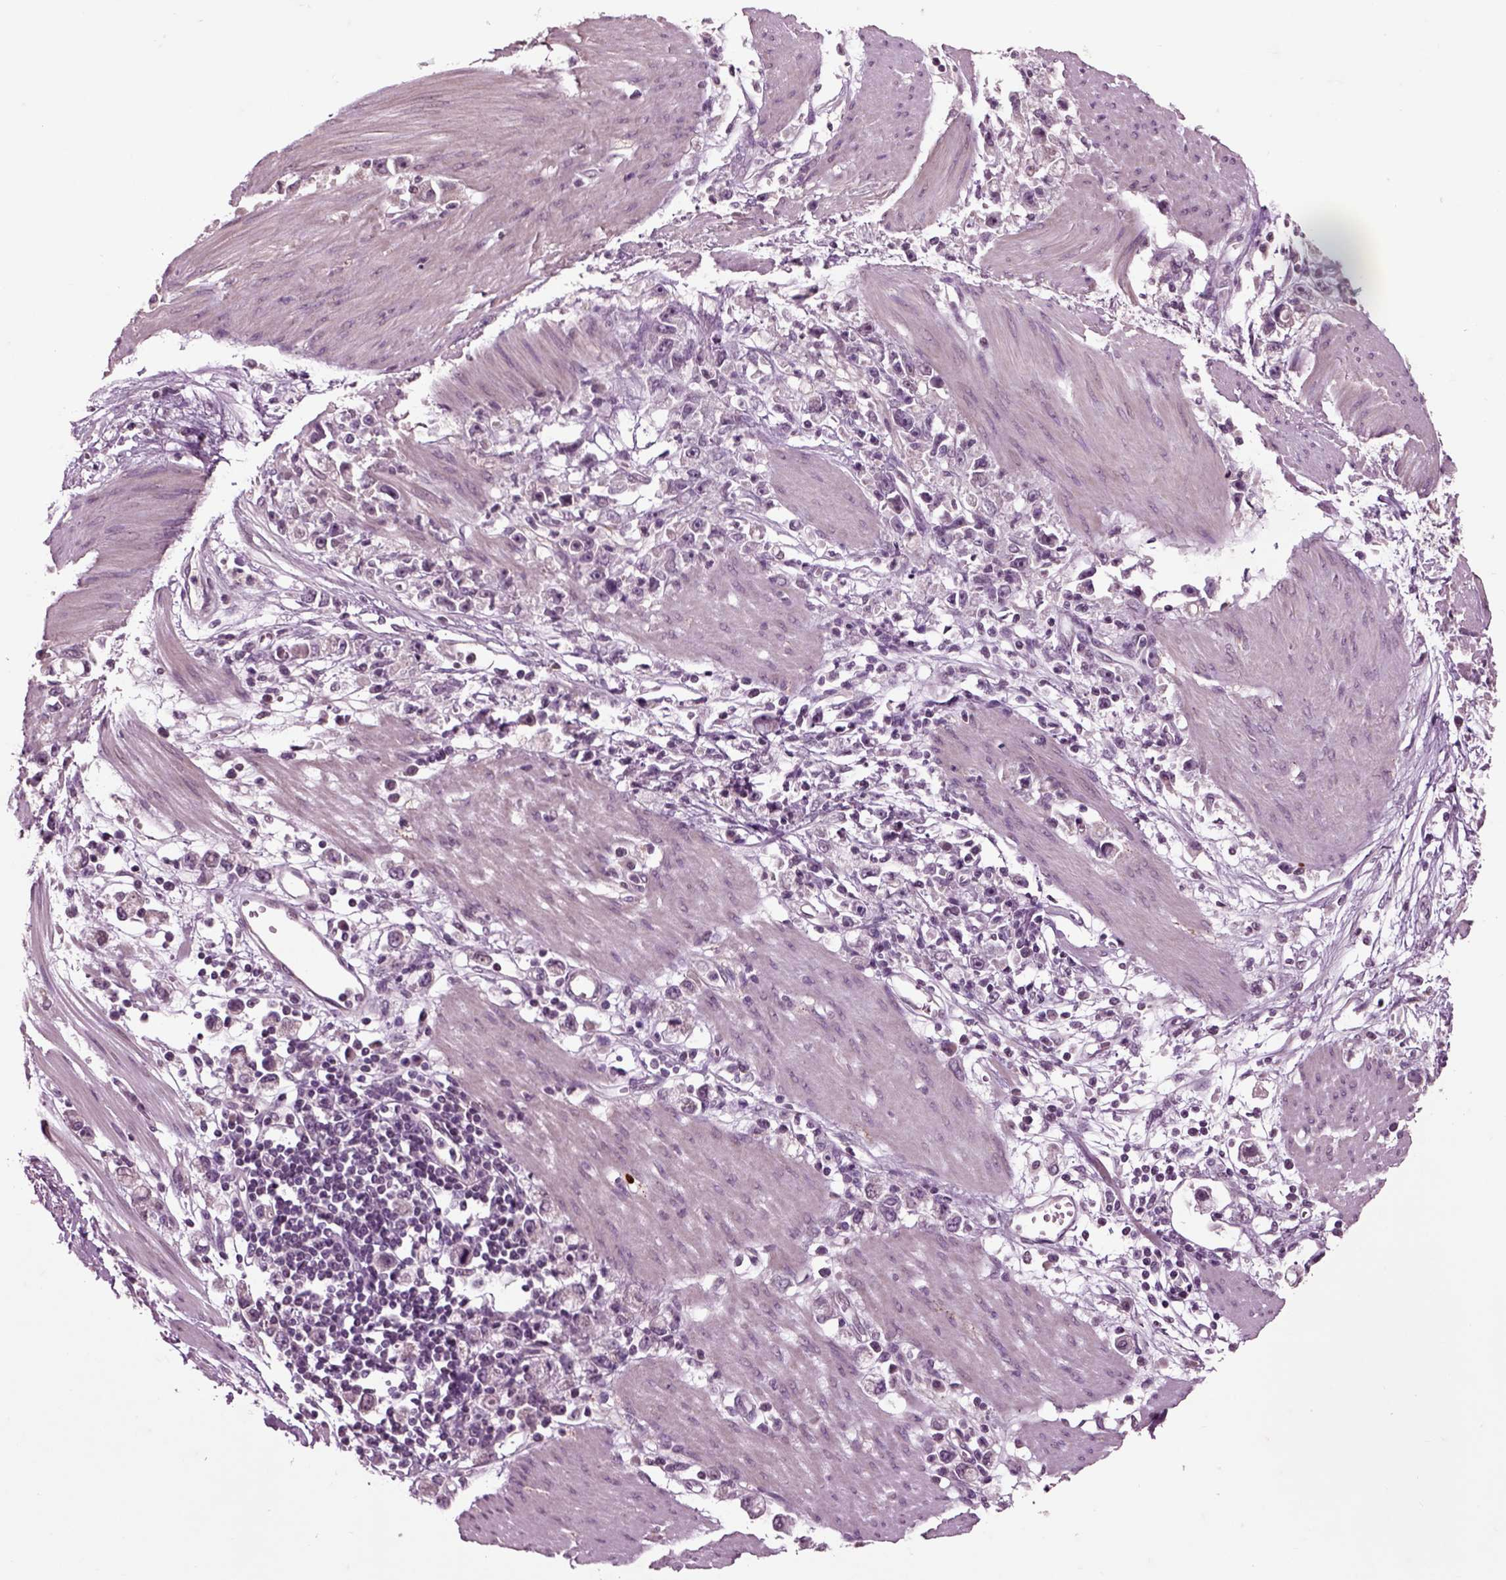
{"staining": {"intensity": "negative", "quantity": "none", "location": "none"}, "tissue": "stomach cancer", "cell_type": "Tumor cells", "image_type": "cancer", "snomed": [{"axis": "morphology", "description": "Adenocarcinoma, NOS"}, {"axis": "topography", "description": "Stomach"}], "caption": "High power microscopy histopathology image of an immunohistochemistry histopathology image of stomach adenocarcinoma, revealing no significant staining in tumor cells.", "gene": "CHGB", "patient": {"sex": "female", "age": 59}}